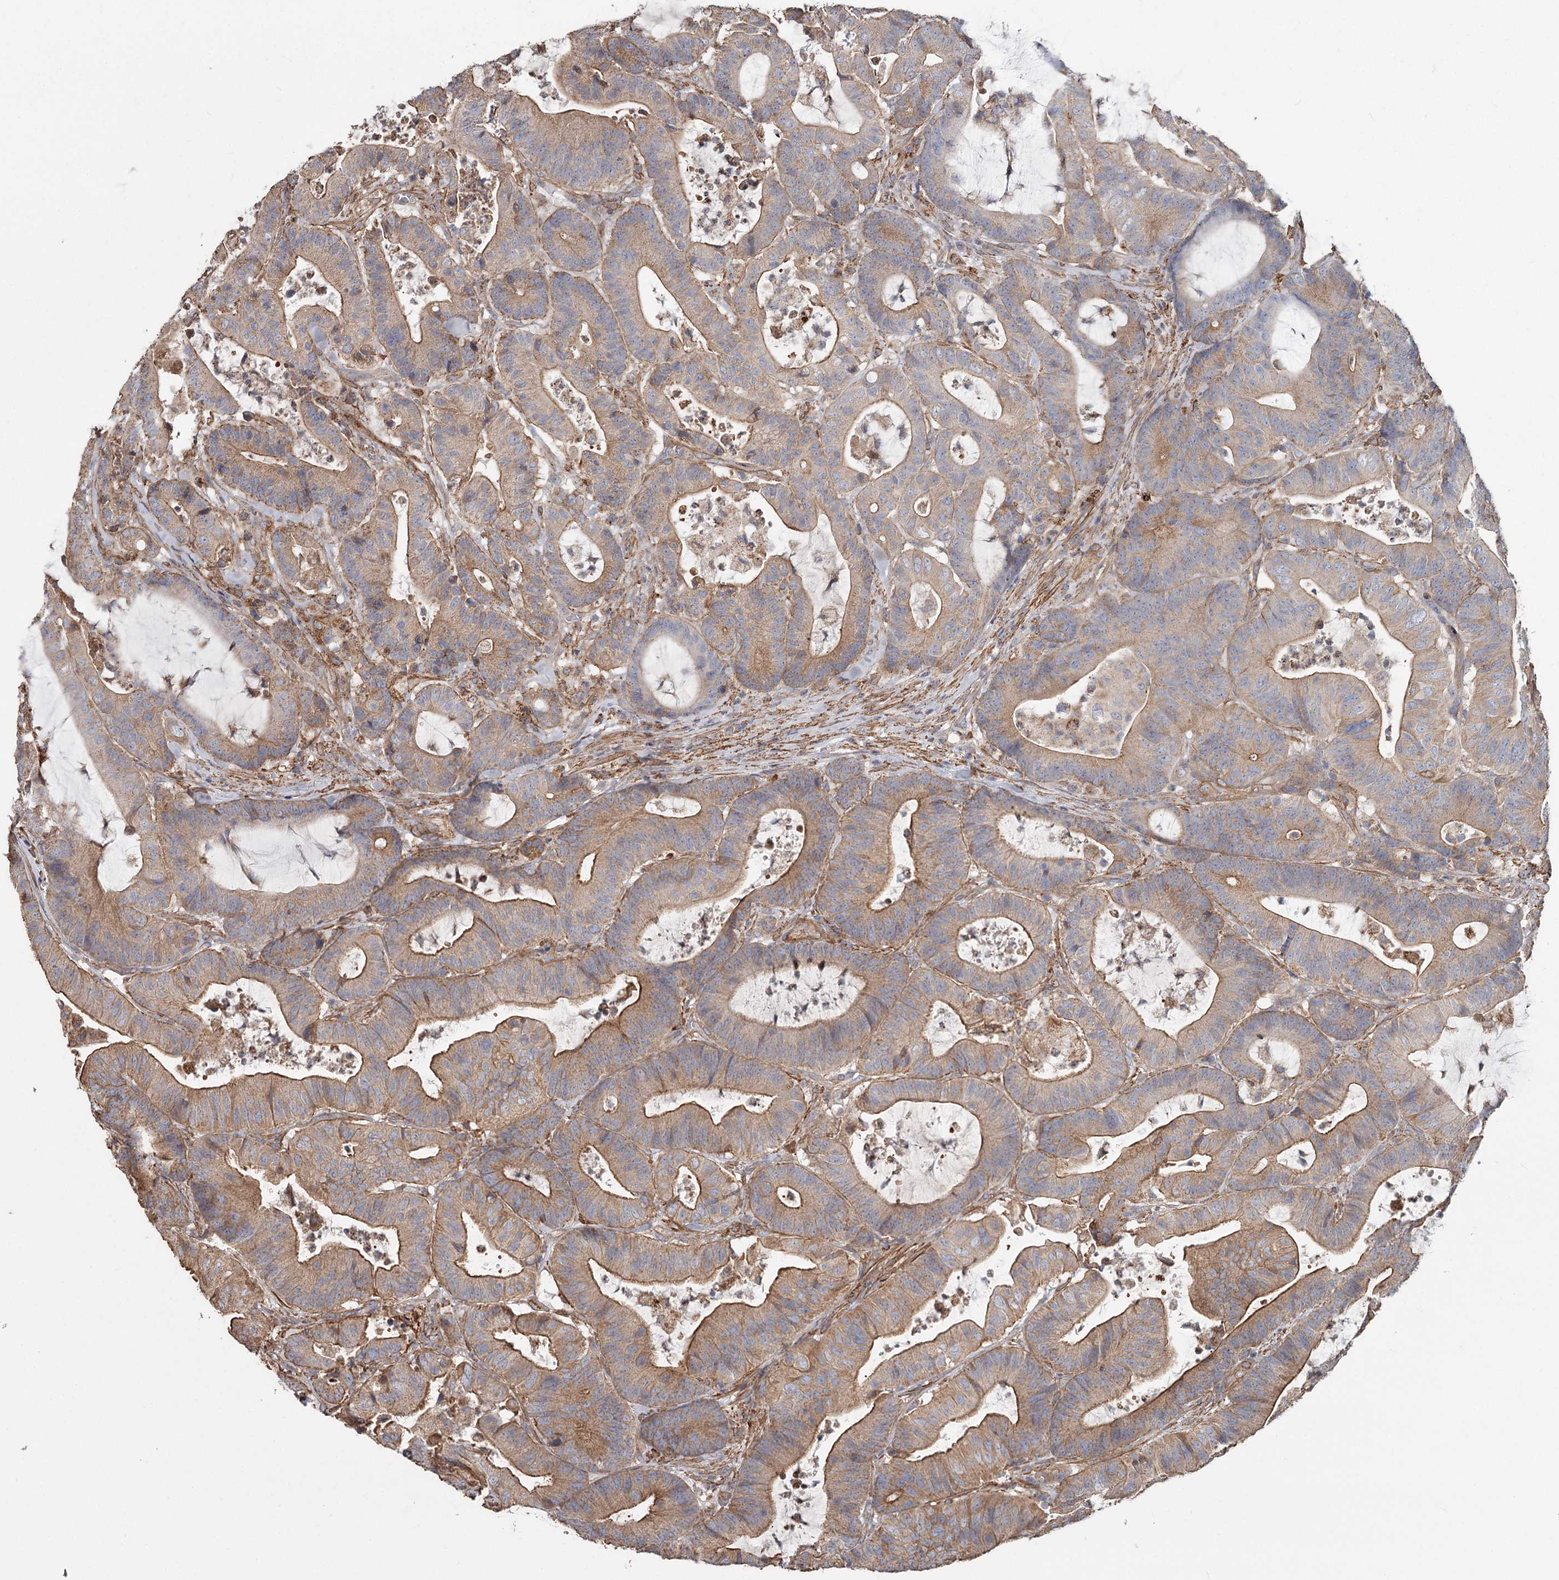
{"staining": {"intensity": "moderate", "quantity": ">75%", "location": "cytoplasmic/membranous"}, "tissue": "colorectal cancer", "cell_type": "Tumor cells", "image_type": "cancer", "snomed": [{"axis": "morphology", "description": "Adenocarcinoma, NOS"}, {"axis": "topography", "description": "Colon"}], "caption": "Tumor cells show moderate cytoplasmic/membranous positivity in approximately >75% of cells in colorectal adenocarcinoma. The staining was performed using DAB (3,3'-diaminobenzidine) to visualize the protein expression in brown, while the nuclei were stained in blue with hematoxylin (Magnification: 20x).", "gene": "DHRS9", "patient": {"sex": "female", "age": 84}}